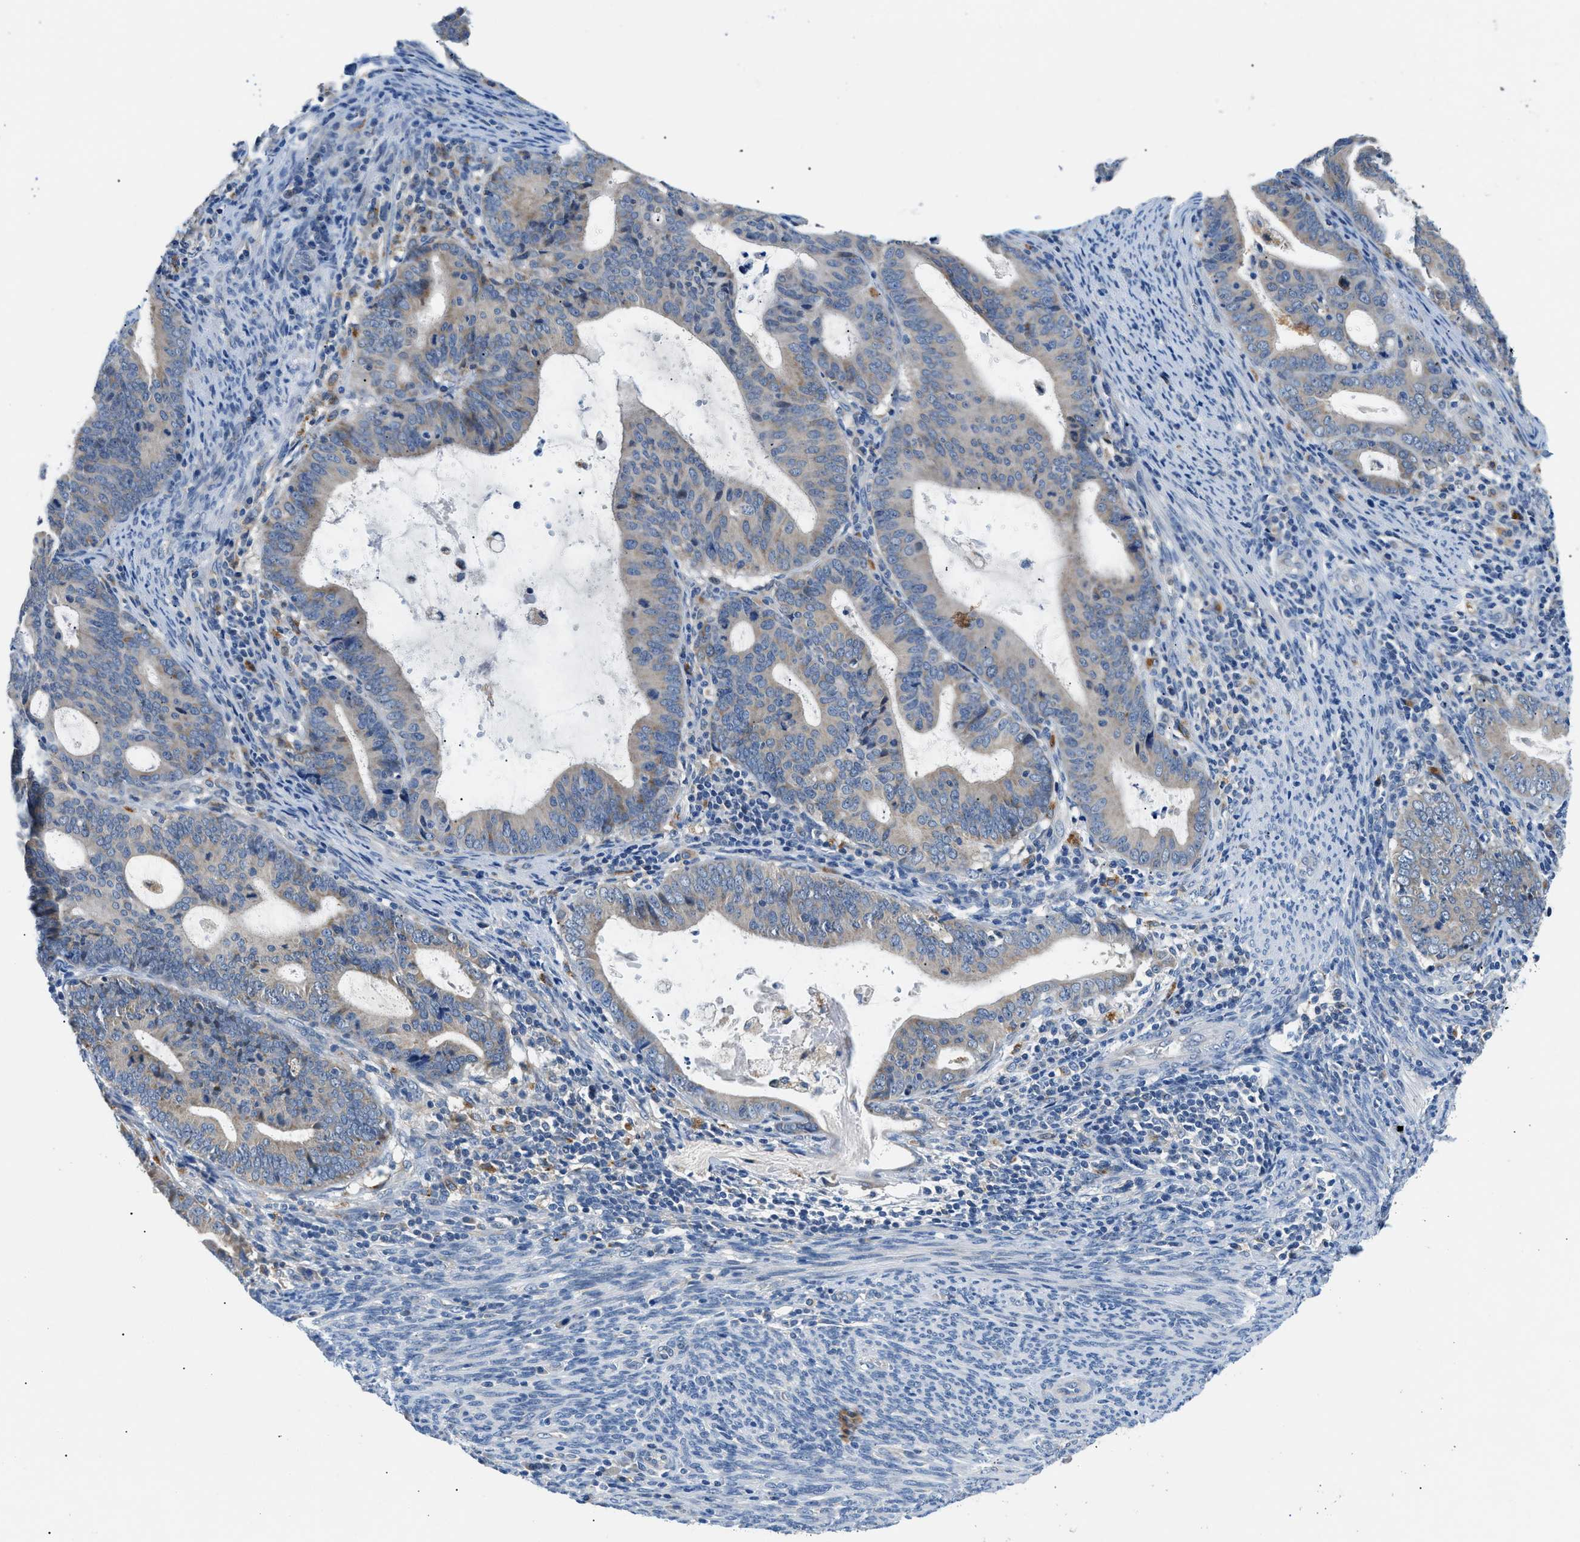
{"staining": {"intensity": "weak", "quantity": "25%-75%", "location": "cytoplasmic/membranous"}, "tissue": "endometrial cancer", "cell_type": "Tumor cells", "image_type": "cancer", "snomed": [{"axis": "morphology", "description": "Adenocarcinoma, NOS"}, {"axis": "topography", "description": "Uterus"}], "caption": "Protein positivity by IHC demonstrates weak cytoplasmic/membranous expression in approximately 25%-75% of tumor cells in endometrial cancer (adenocarcinoma).", "gene": "ADGRE3", "patient": {"sex": "female", "age": 83}}